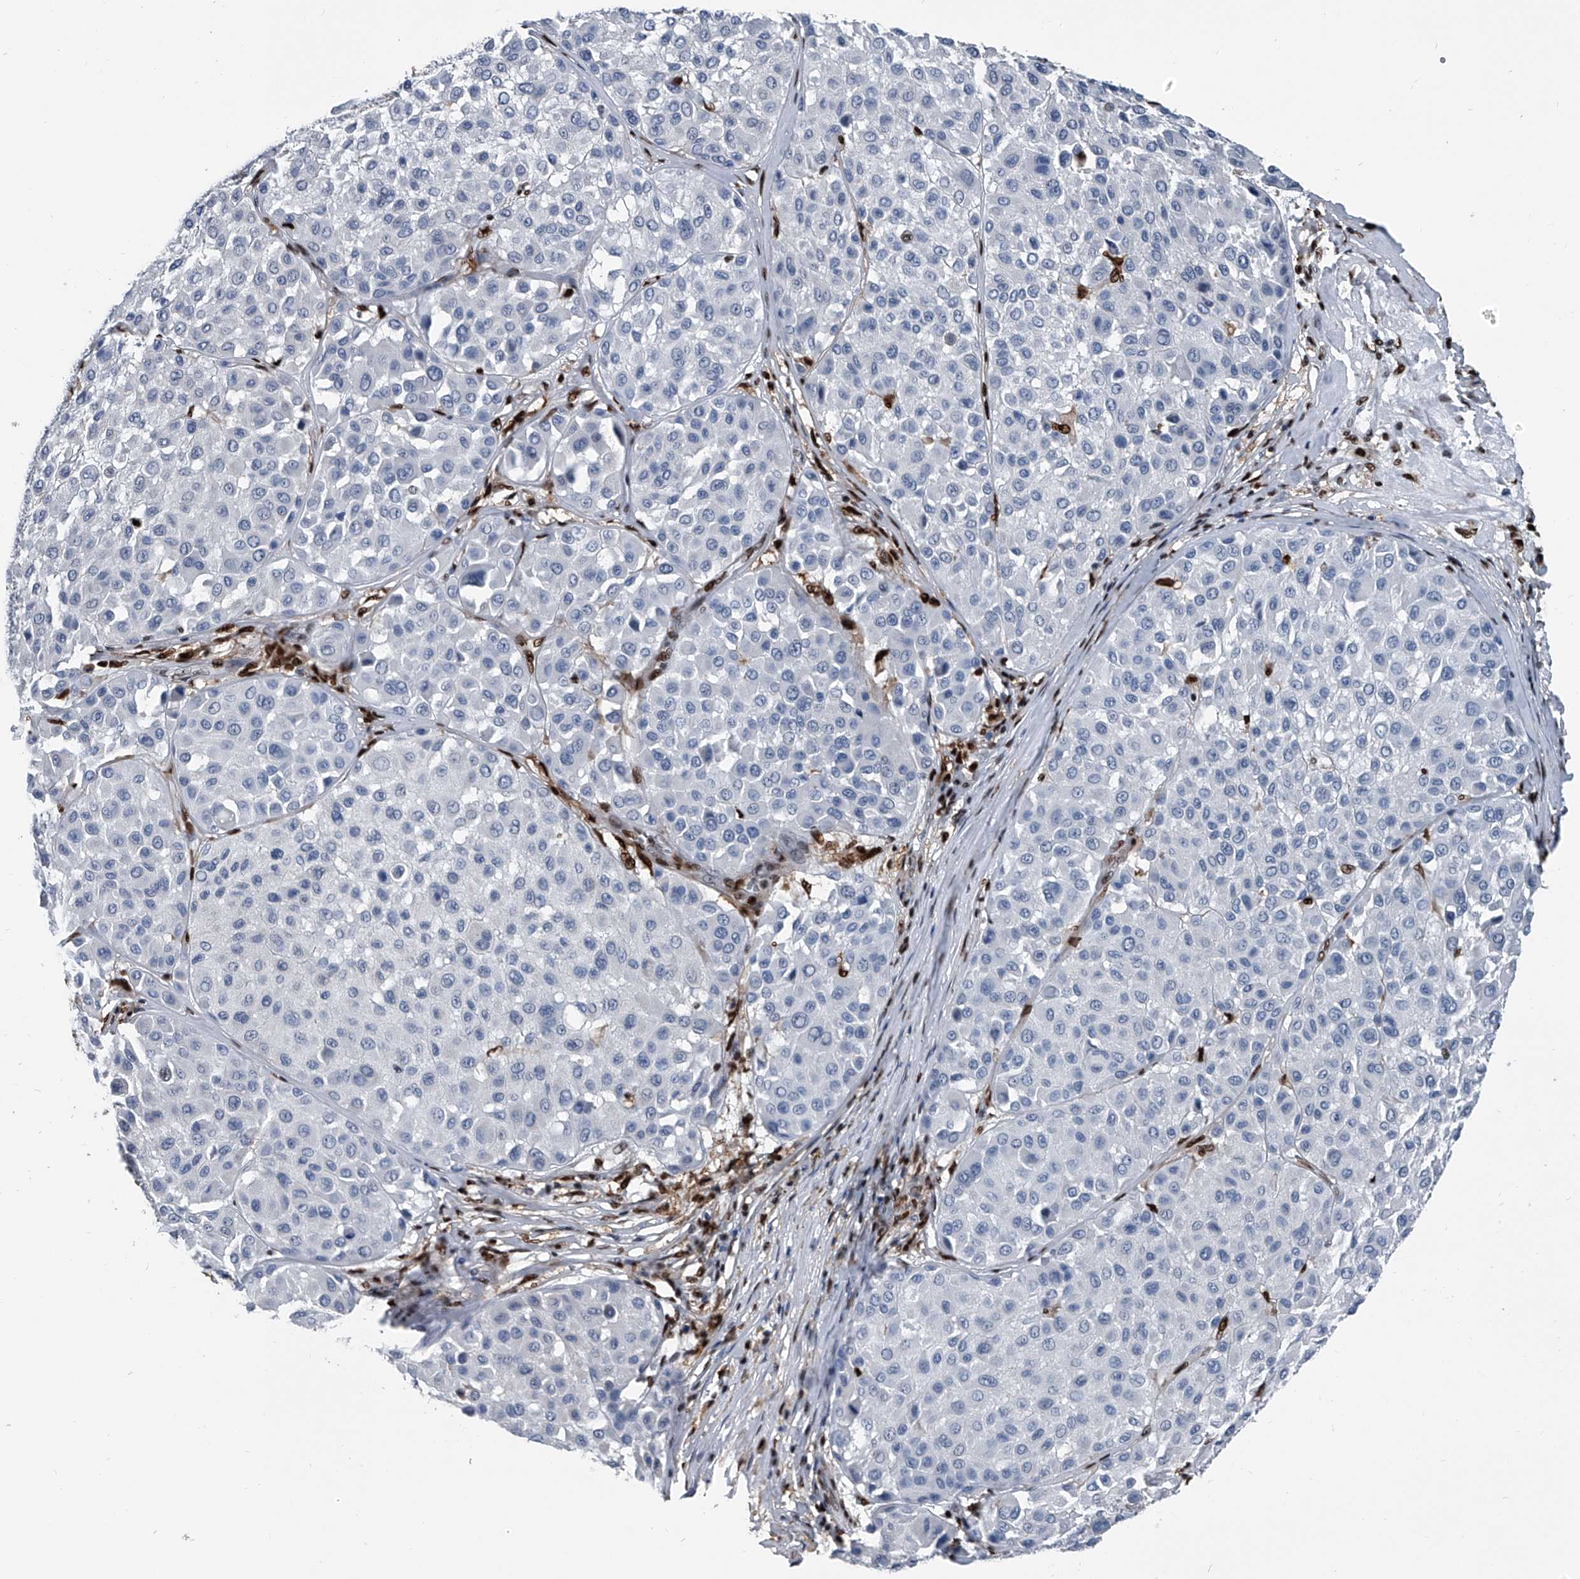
{"staining": {"intensity": "negative", "quantity": "none", "location": "none"}, "tissue": "melanoma", "cell_type": "Tumor cells", "image_type": "cancer", "snomed": [{"axis": "morphology", "description": "Malignant melanoma, Metastatic site"}, {"axis": "topography", "description": "Soft tissue"}], "caption": "The histopathology image demonstrates no staining of tumor cells in melanoma.", "gene": "FKBP5", "patient": {"sex": "male", "age": 41}}